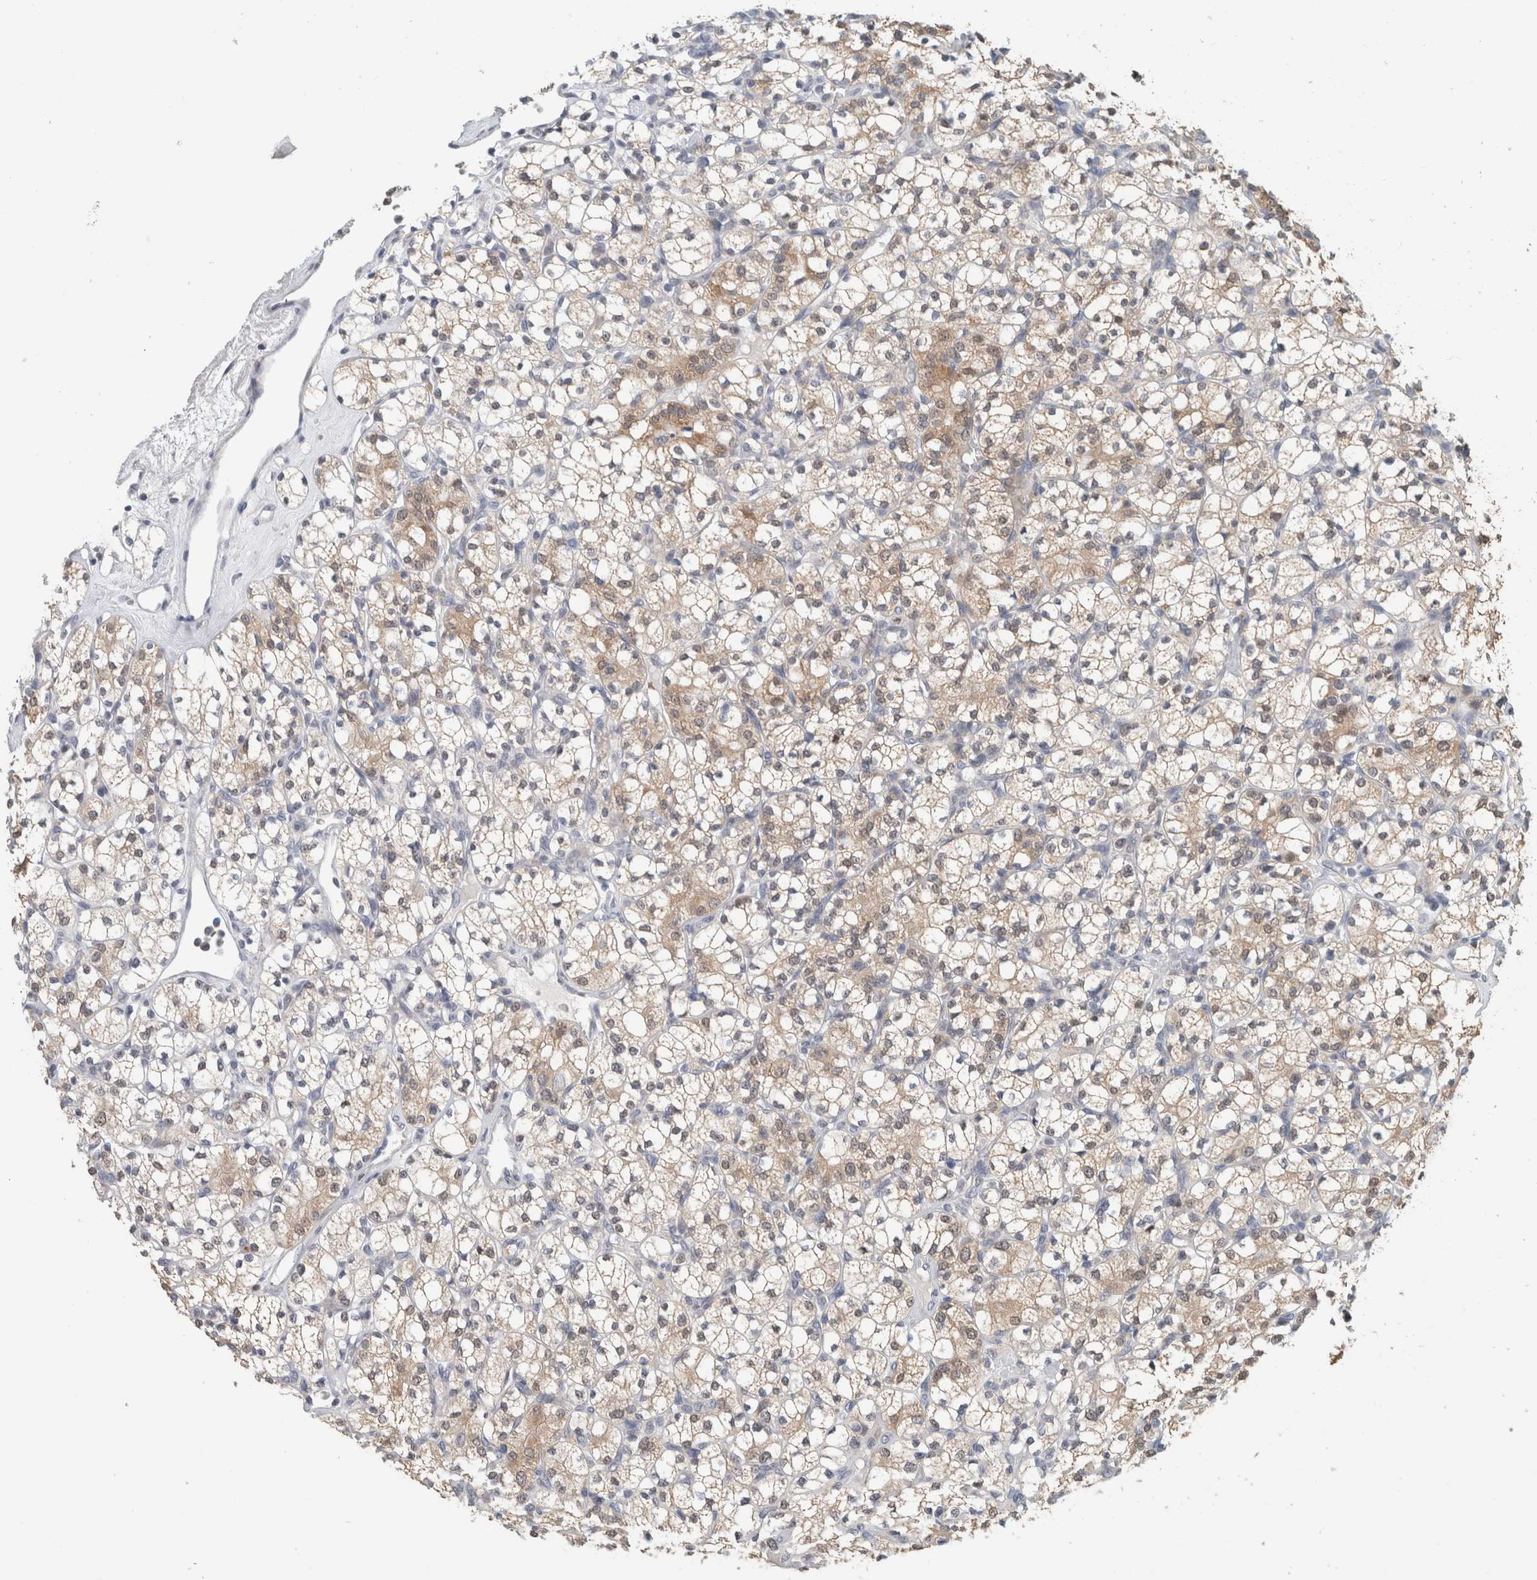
{"staining": {"intensity": "moderate", "quantity": "25%-75%", "location": "cytoplasmic/membranous"}, "tissue": "renal cancer", "cell_type": "Tumor cells", "image_type": "cancer", "snomed": [{"axis": "morphology", "description": "Adenocarcinoma, NOS"}, {"axis": "topography", "description": "Kidney"}], "caption": "Human renal cancer stained with a protein marker shows moderate staining in tumor cells.", "gene": "CRAT", "patient": {"sex": "male", "age": 77}}